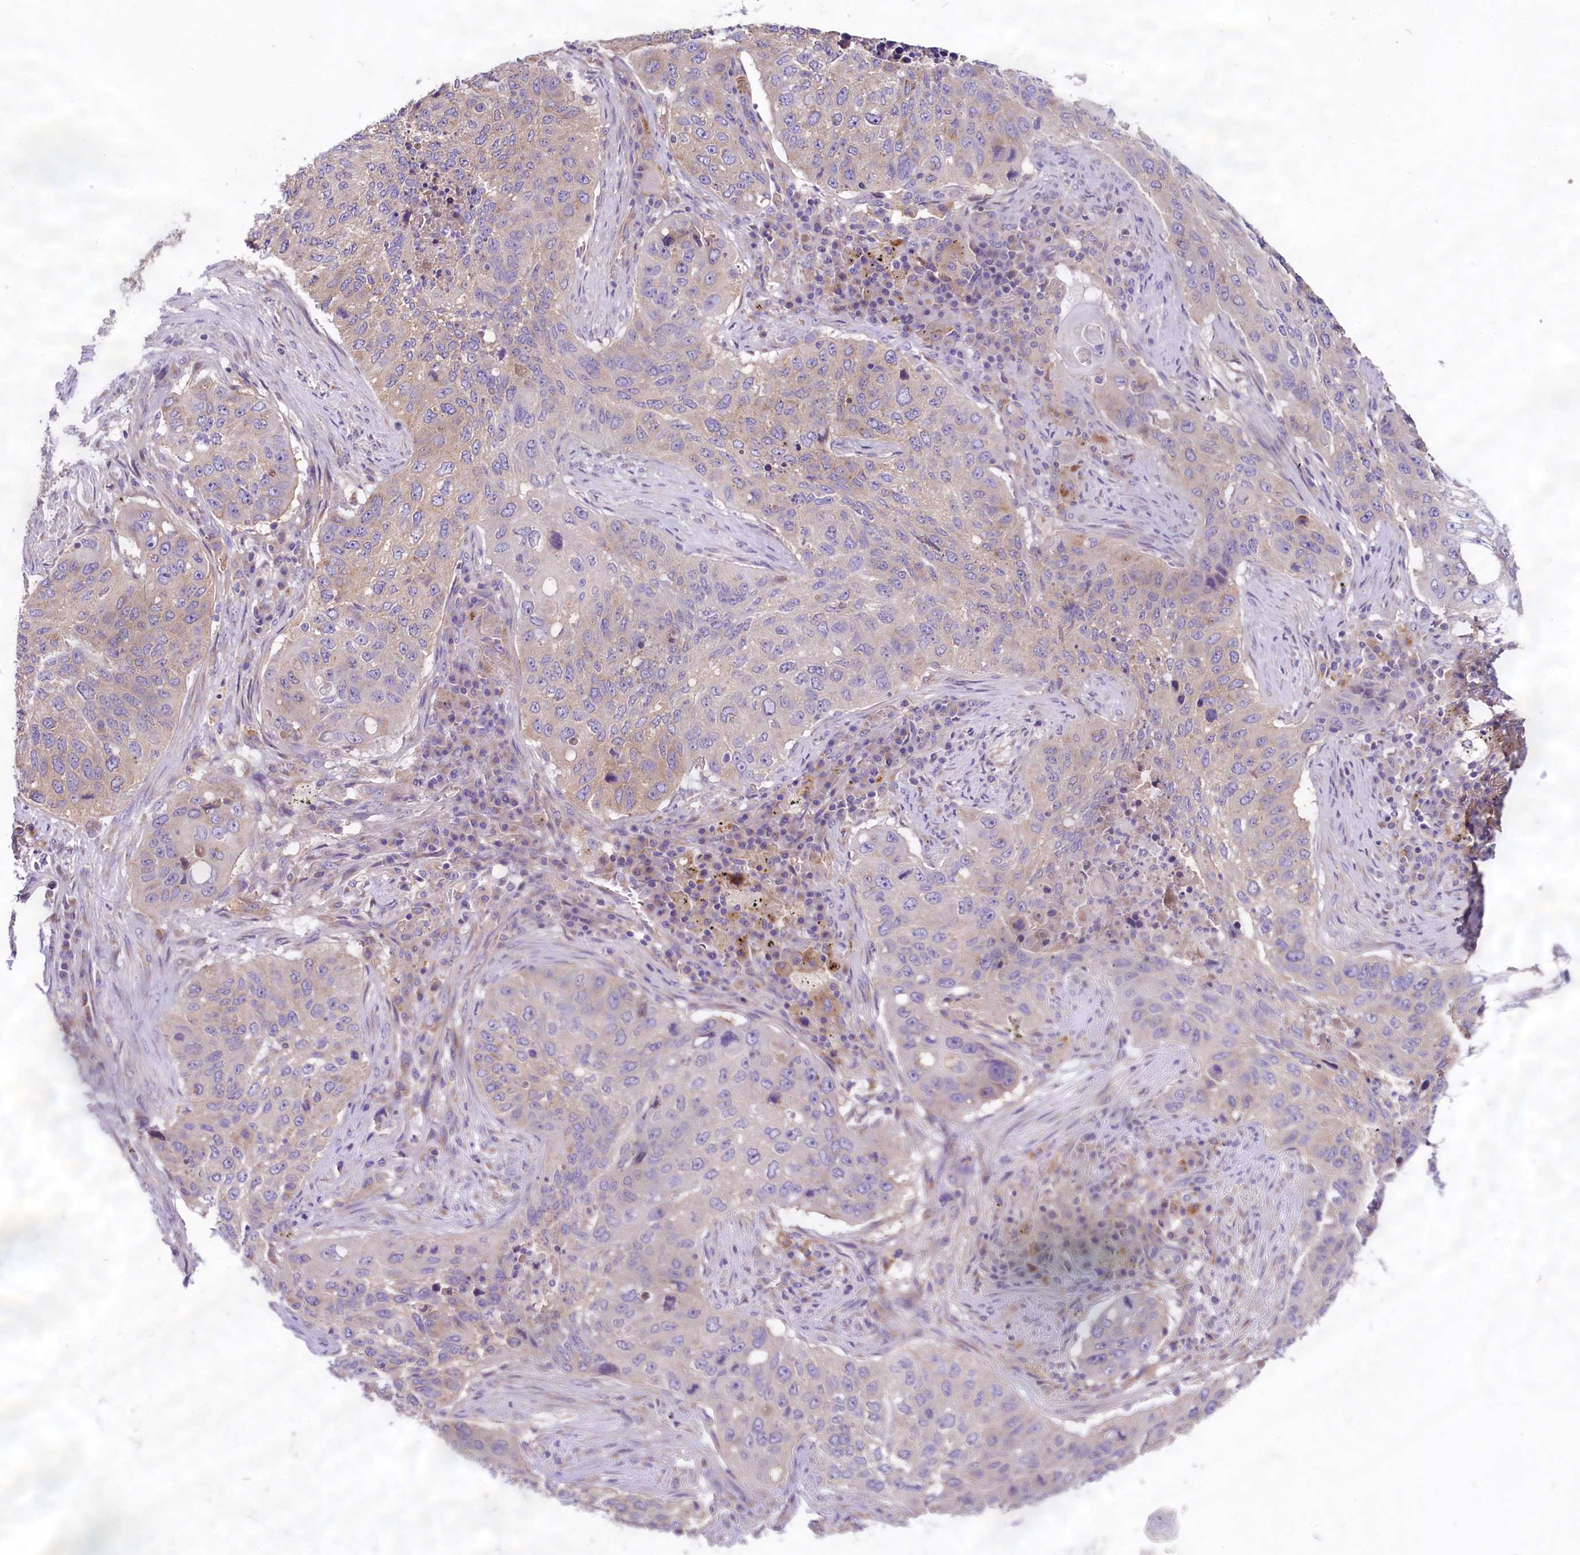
{"staining": {"intensity": "negative", "quantity": "none", "location": "none"}, "tissue": "lung cancer", "cell_type": "Tumor cells", "image_type": "cancer", "snomed": [{"axis": "morphology", "description": "Squamous cell carcinoma, NOS"}, {"axis": "topography", "description": "Lung"}], "caption": "Protein analysis of lung cancer displays no significant positivity in tumor cells. (DAB immunohistochemistry (IHC) visualized using brightfield microscopy, high magnification).", "gene": "PEMT", "patient": {"sex": "female", "age": 63}}